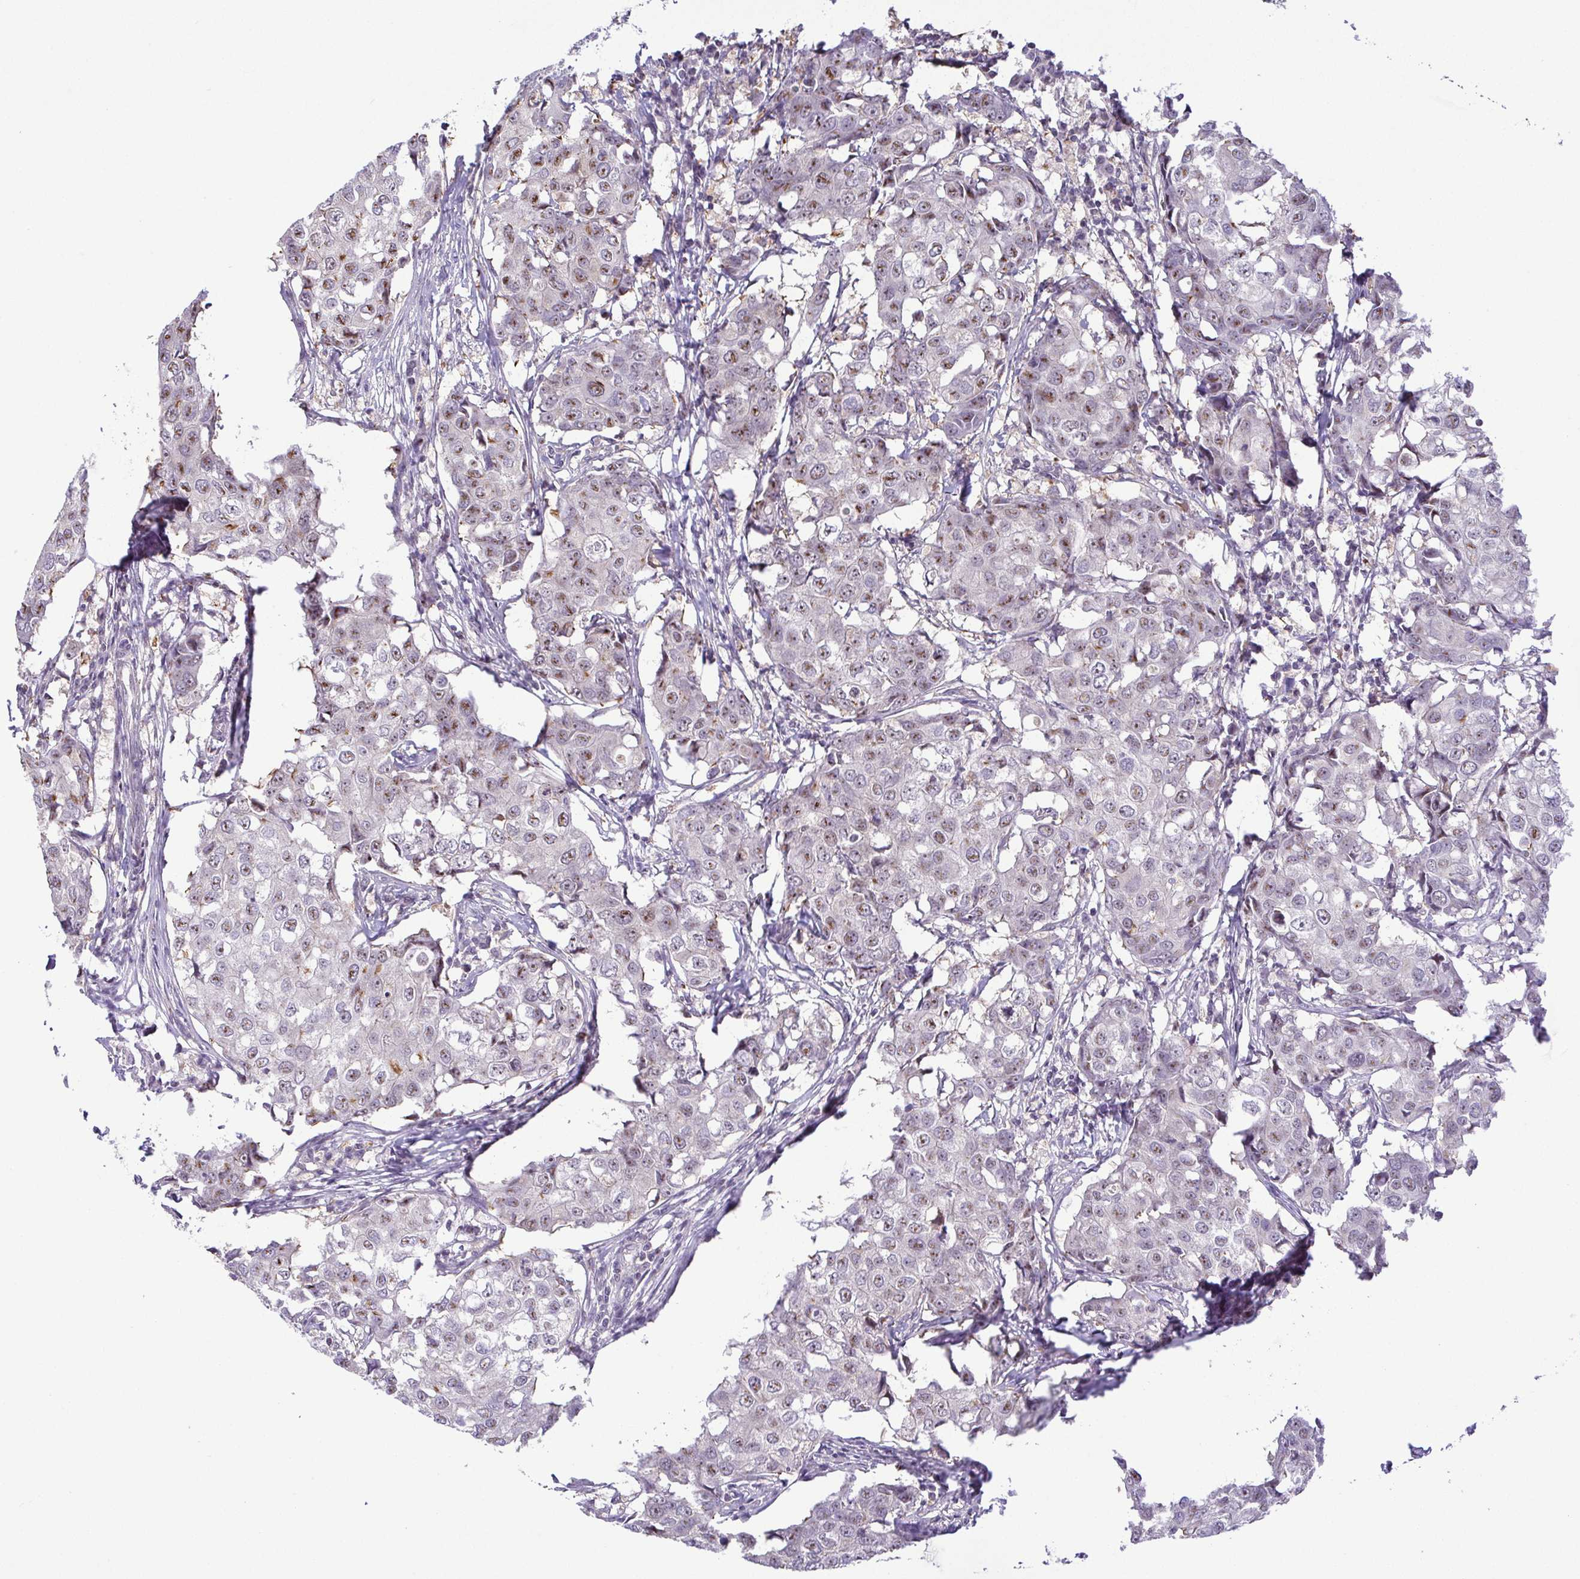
{"staining": {"intensity": "moderate", "quantity": "25%-75%", "location": "nuclear"}, "tissue": "breast cancer", "cell_type": "Tumor cells", "image_type": "cancer", "snomed": [{"axis": "morphology", "description": "Duct carcinoma"}, {"axis": "topography", "description": "Breast"}], "caption": "An image of breast cancer stained for a protein demonstrates moderate nuclear brown staining in tumor cells. (DAB IHC with brightfield microscopy, high magnification).", "gene": "RSL24D1", "patient": {"sex": "female", "age": 27}}